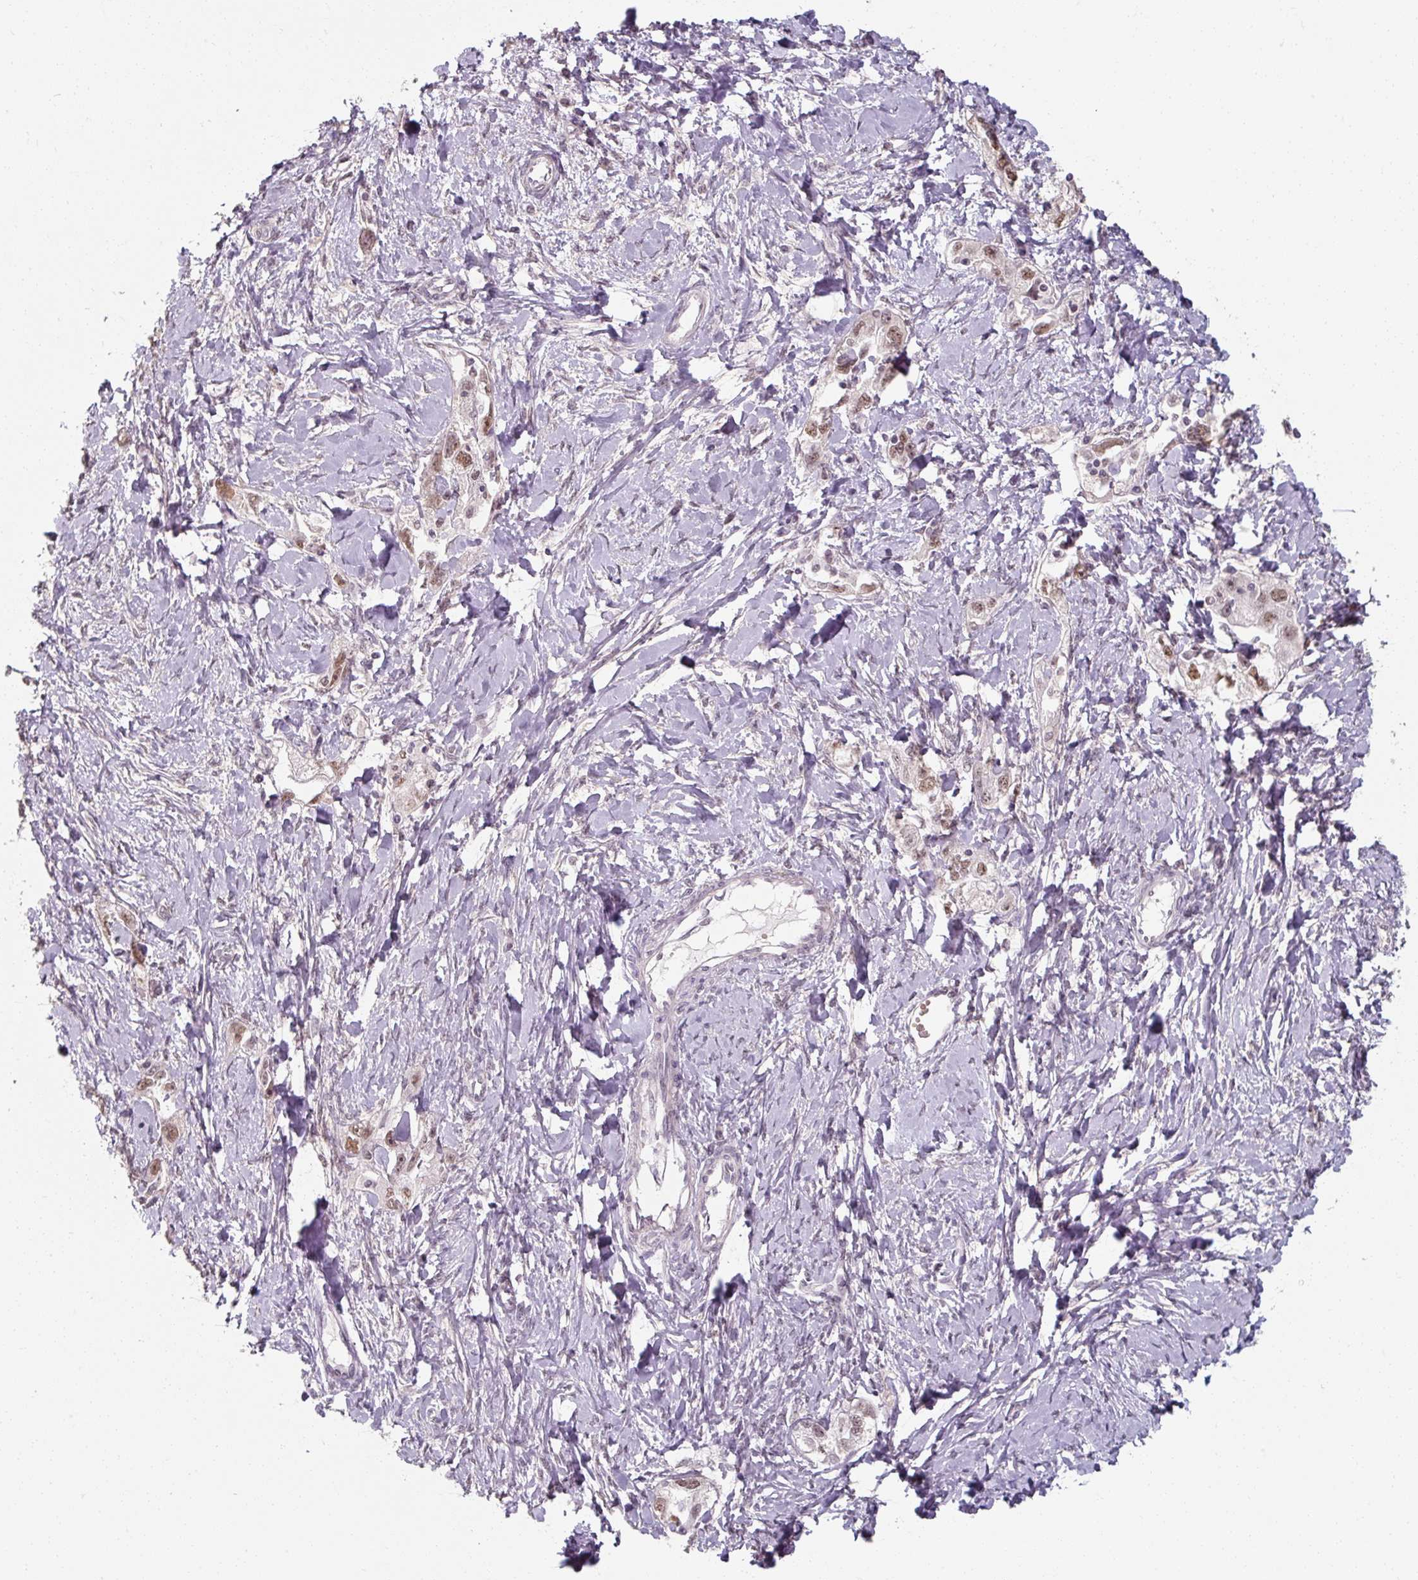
{"staining": {"intensity": "moderate", "quantity": ">75%", "location": "nuclear"}, "tissue": "ovarian cancer", "cell_type": "Tumor cells", "image_type": "cancer", "snomed": [{"axis": "morphology", "description": "Carcinoma, NOS"}, {"axis": "morphology", "description": "Cystadenocarcinoma, serous, NOS"}, {"axis": "topography", "description": "Ovary"}], "caption": "Immunohistochemistry (IHC) staining of ovarian cancer, which shows medium levels of moderate nuclear positivity in about >75% of tumor cells indicating moderate nuclear protein staining. The staining was performed using DAB (3,3'-diaminobenzidine) (brown) for protein detection and nuclei were counterstained in hematoxylin (blue).", "gene": "ZFTRAF1", "patient": {"sex": "female", "age": 69}}